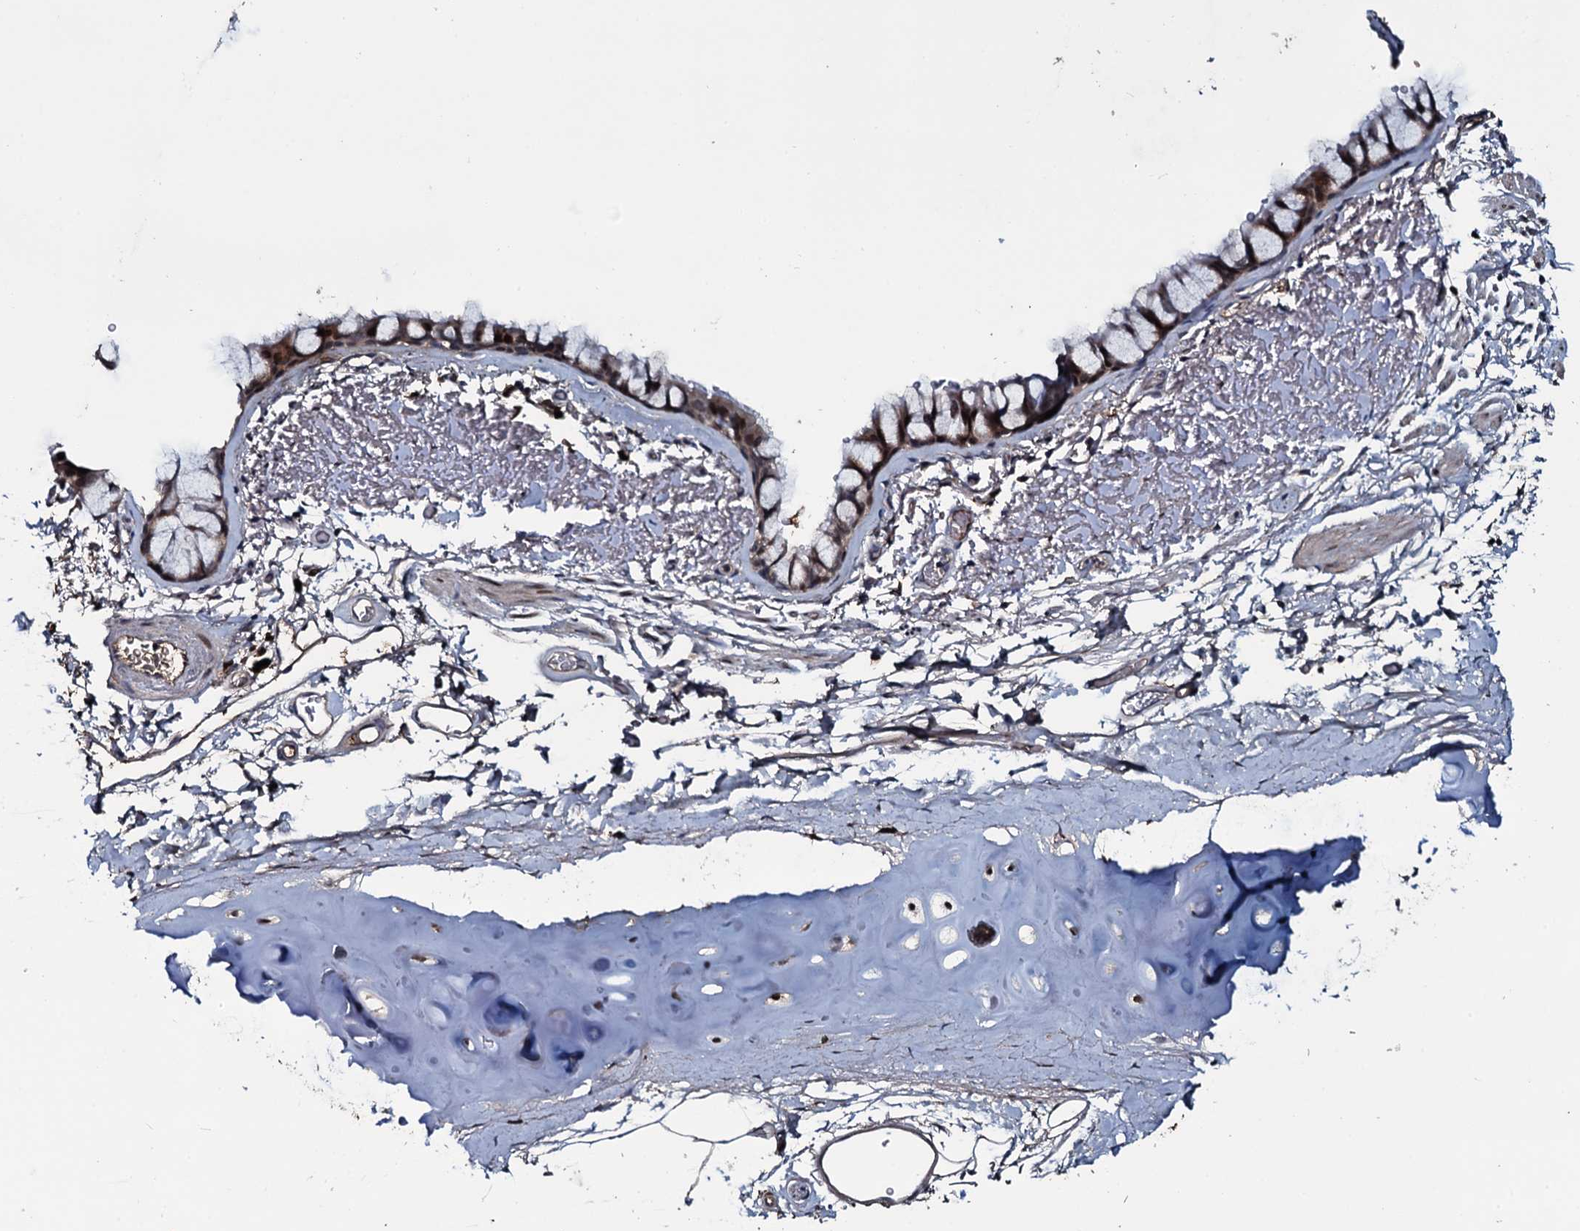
{"staining": {"intensity": "moderate", "quantity": "25%-75%", "location": "cytoplasmic/membranous,nuclear"}, "tissue": "bronchus", "cell_type": "Respiratory epithelial cells", "image_type": "normal", "snomed": [{"axis": "morphology", "description": "Normal tissue, NOS"}, {"axis": "topography", "description": "Bronchus"}], "caption": "A photomicrograph of human bronchus stained for a protein demonstrates moderate cytoplasmic/membranous,nuclear brown staining in respiratory epithelial cells. The staining is performed using DAB (3,3'-diaminobenzidine) brown chromogen to label protein expression. The nuclei are counter-stained blue using hematoxylin.", "gene": "LYG2", "patient": {"sex": "male", "age": 65}}